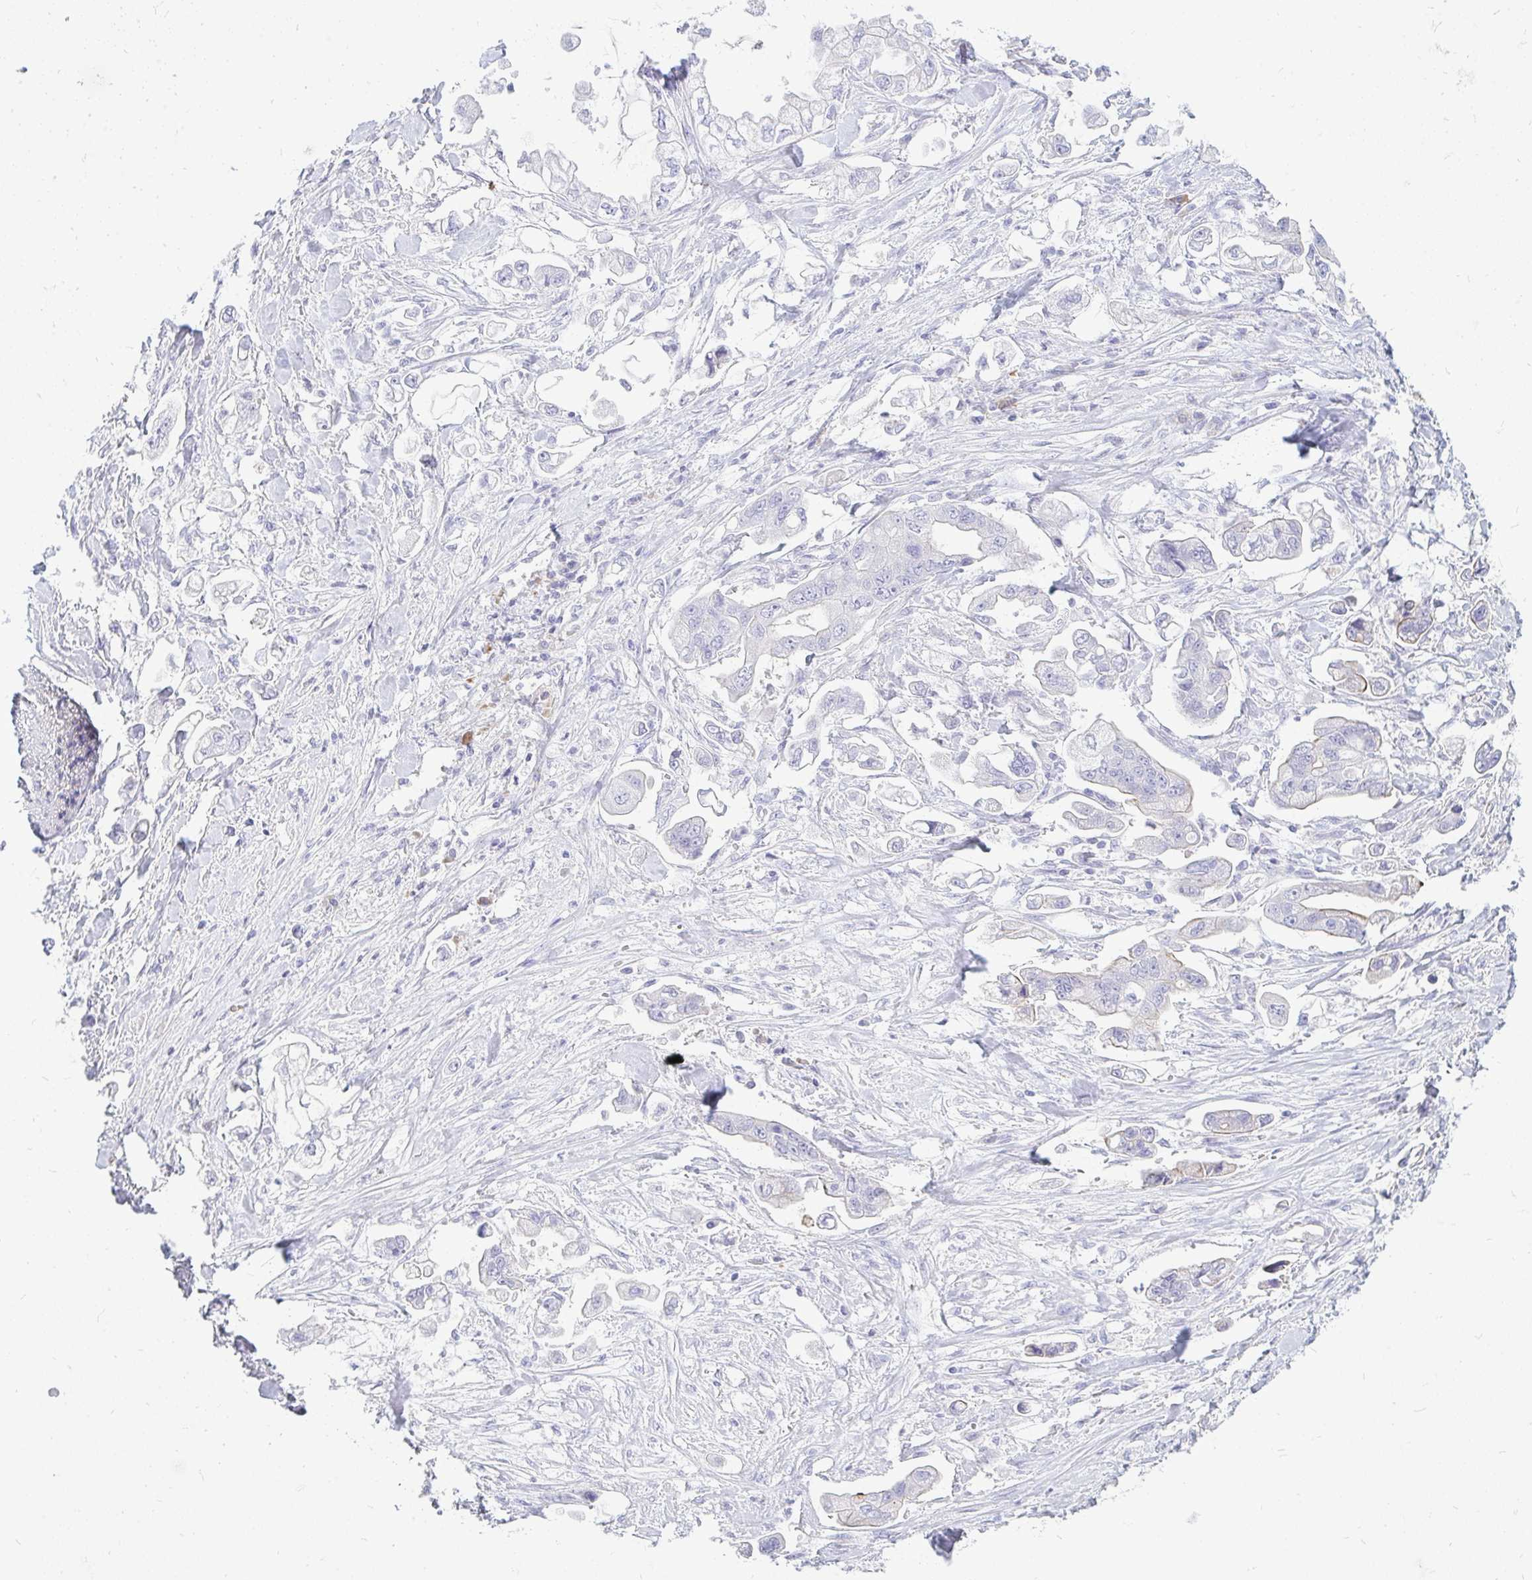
{"staining": {"intensity": "negative", "quantity": "none", "location": "none"}, "tissue": "stomach cancer", "cell_type": "Tumor cells", "image_type": "cancer", "snomed": [{"axis": "morphology", "description": "Adenocarcinoma, NOS"}, {"axis": "topography", "description": "Stomach"}], "caption": "Stomach cancer stained for a protein using immunohistochemistry (IHC) exhibits no staining tumor cells.", "gene": "TSPEAR", "patient": {"sex": "male", "age": 62}}